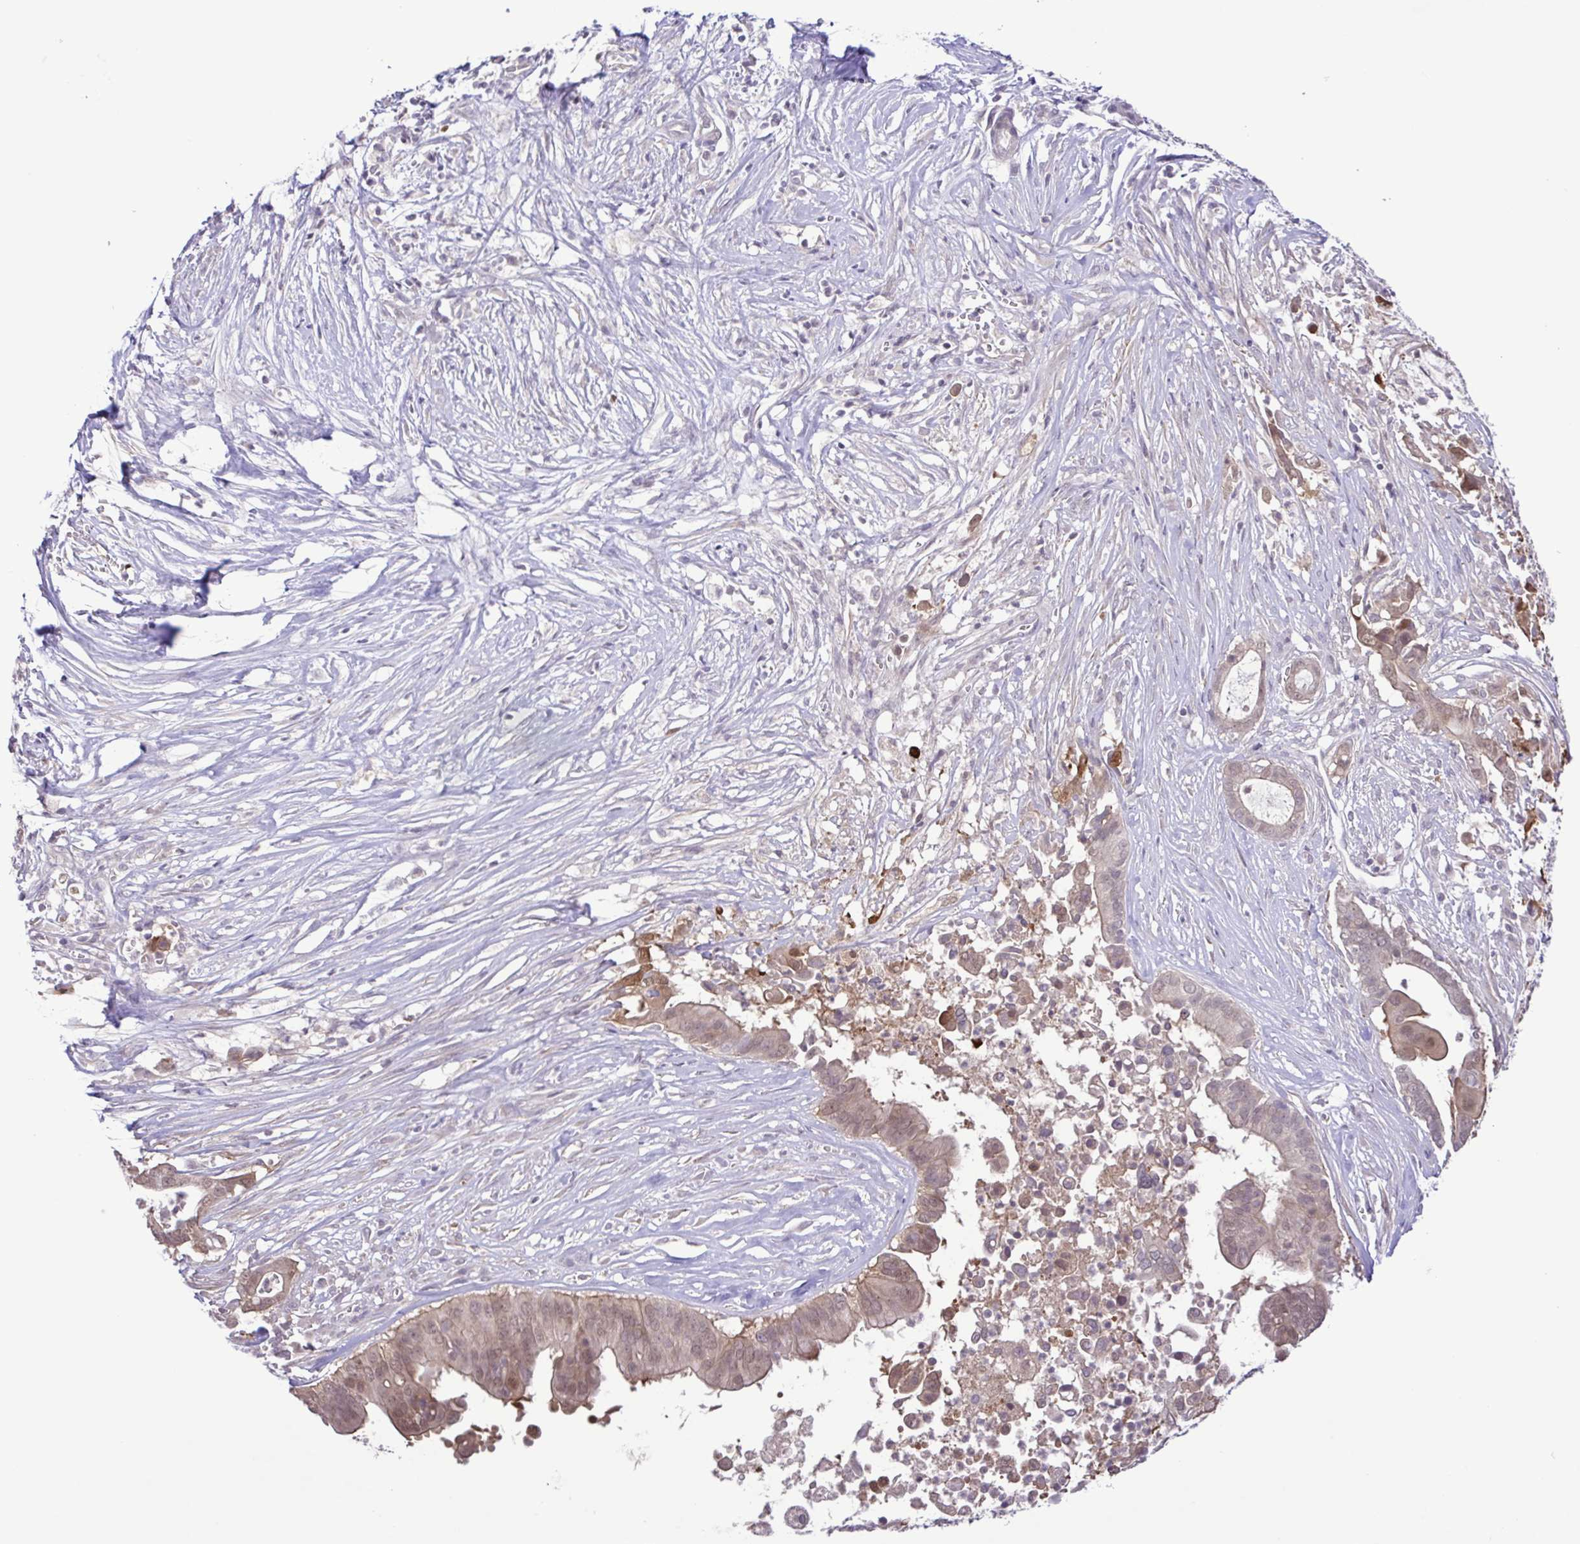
{"staining": {"intensity": "weak", "quantity": "25%-75%", "location": "cytoplasmic/membranous,nuclear"}, "tissue": "pancreatic cancer", "cell_type": "Tumor cells", "image_type": "cancer", "snomed": [{"axis": "morphology", "description": "Adenocarcinoma, NOS"}, {"axis": "topography", "description": "Pancreas"}], "caption": "High-power microscopy captured an immunohistochemistry photomicrograph of pancreatic cancer, revealing weak cytoplasmic/membranous and nuclear positivity in about 25%-75% of tumor cells.", "gene": "IL1RN", "patient": {"sex": "male", "age": 61}}